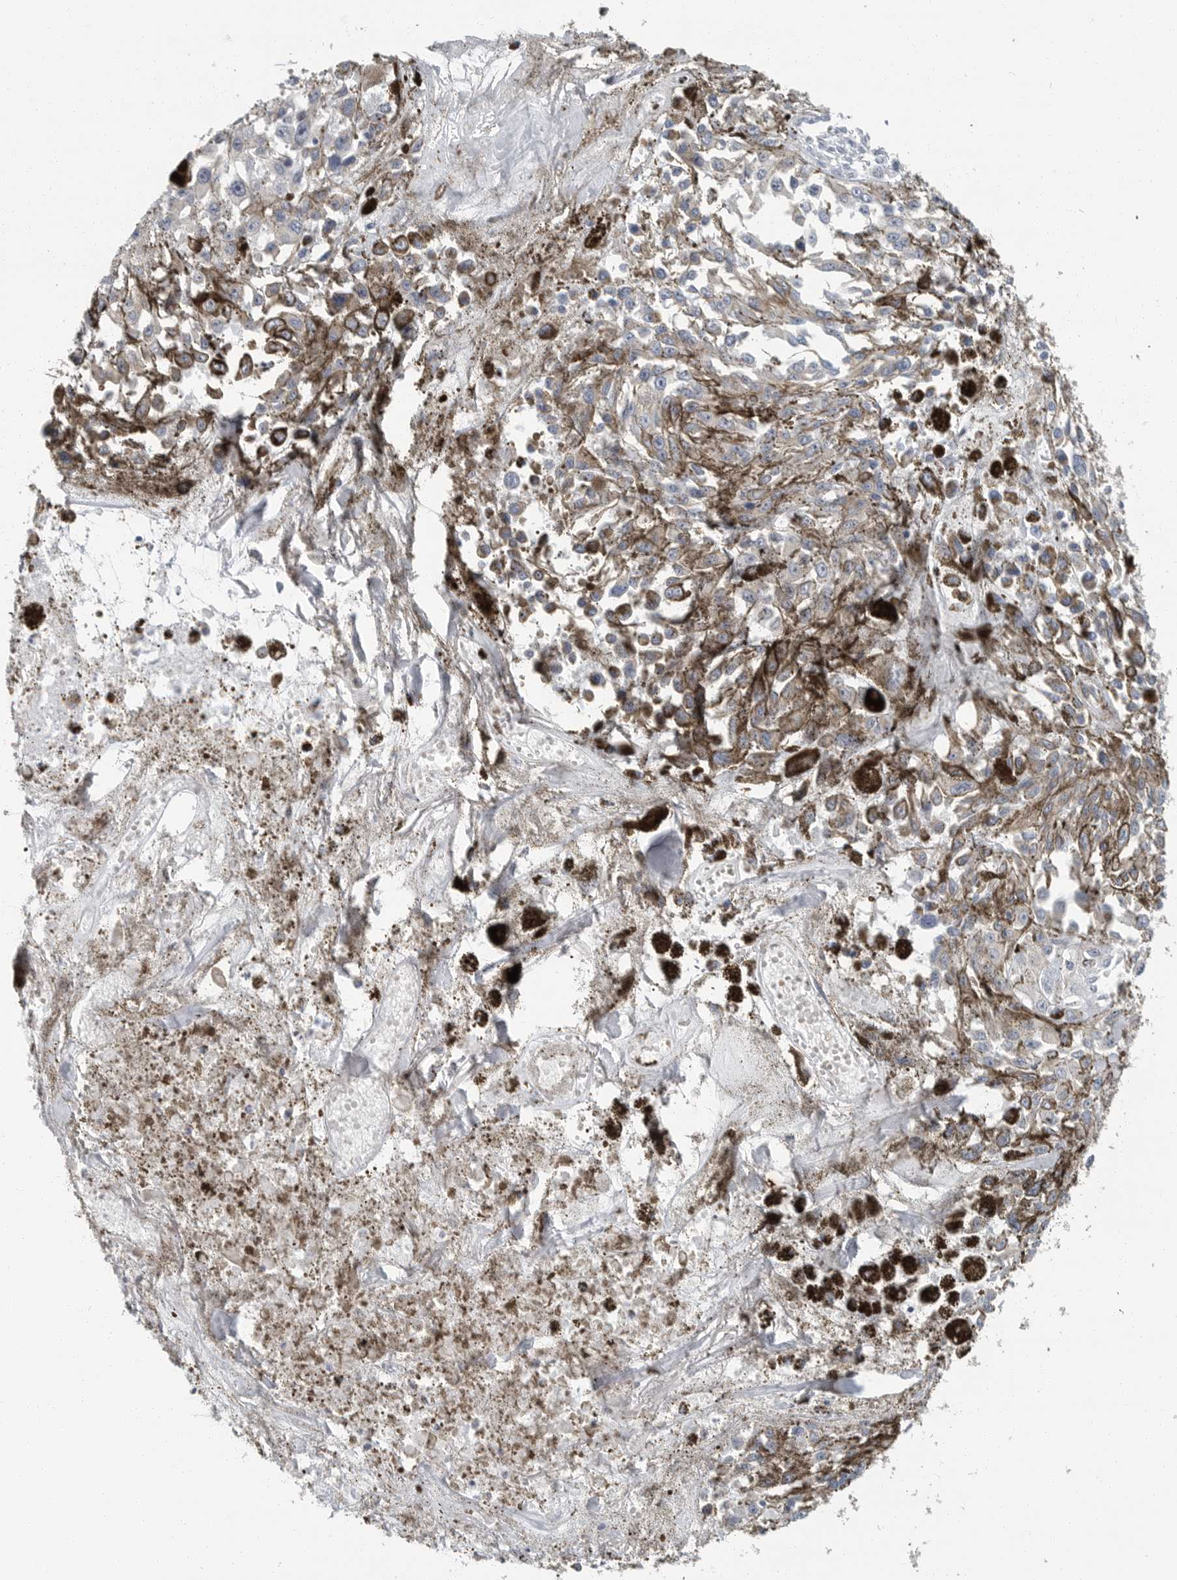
{"staining": {"intensity": "negative", "quantity": "none", "location": "none"}, "tissue": "melanoma", "cell_type": "Tumor cells", "image_type": "cancer", "snomed": [{"axis": "morphology", "description": "Malignant melanoma, Metastatic site"}, {"axis": "topography", "description": "Lymph node"}], "caption": "IHC micrograph of neoplastic tissue: human malignant melanoma (metastatic site) stained with DAB demonstrates no significant protein expression in tumor cells.", "gene": "PLN", "patient": {"sex": "male", "age": 59}}